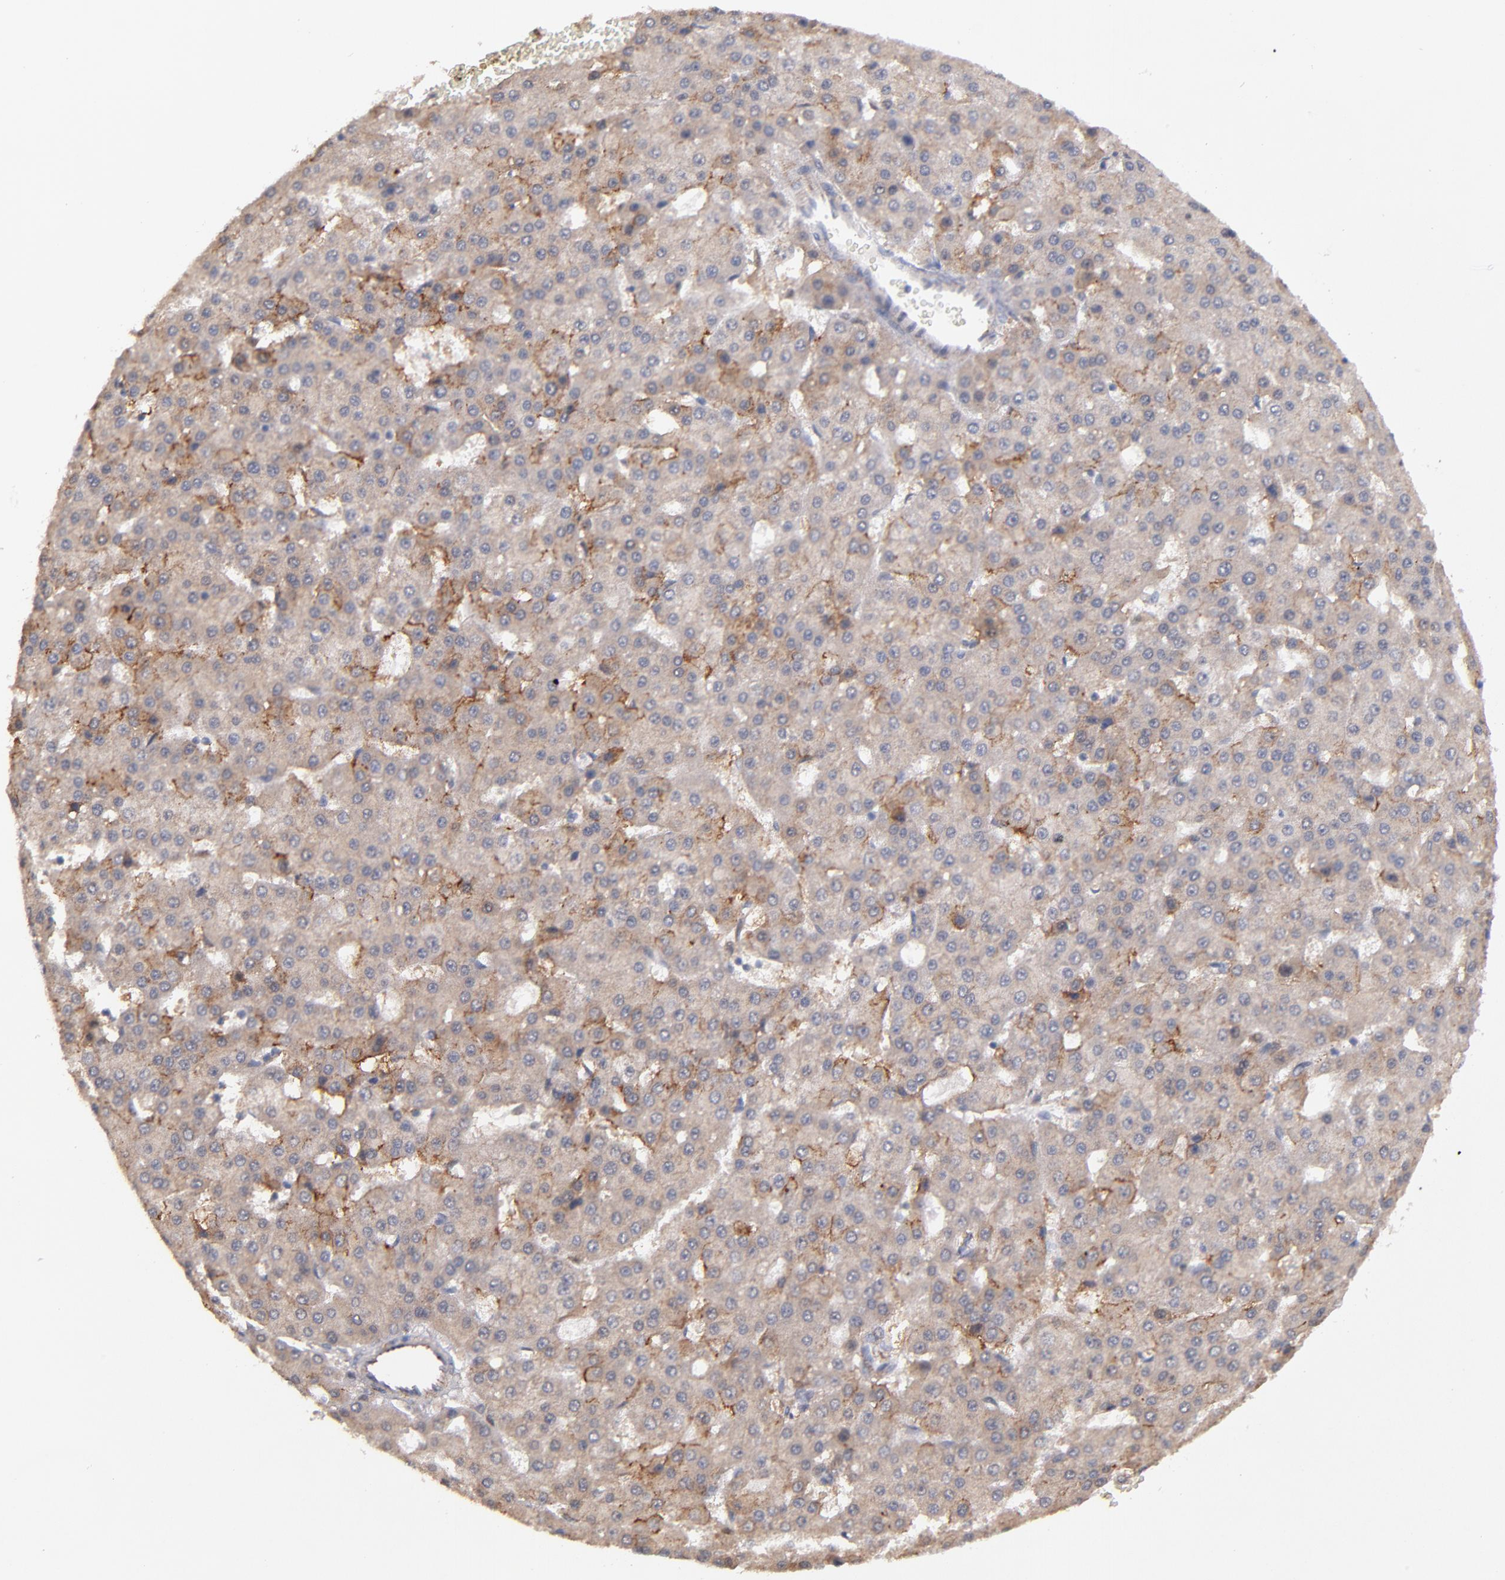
{"staining": {"intensity": "moderate", "quantity": ">75%", "location": "cytoplasmic/membranous"}, "tissue": "liver cancer", "cell_type": "Tumor cells", "image_type": "cancer", "snomed": [{"axis": "morphology", "description": "Carcinoma, Hepatocellular, NOS"}, {"axis": "topography", "description": "Liver"}], "caption": "IHC (DAB (3,3'-diaminobenzidine)) staining of hepatocellular carcinoma (liver) demonstrates moderate cytoplasmic/membranous protein expression in about >75% of tumor cells.", "gene": "GMFG", "patient": {"sex": "male", "age": 47}}